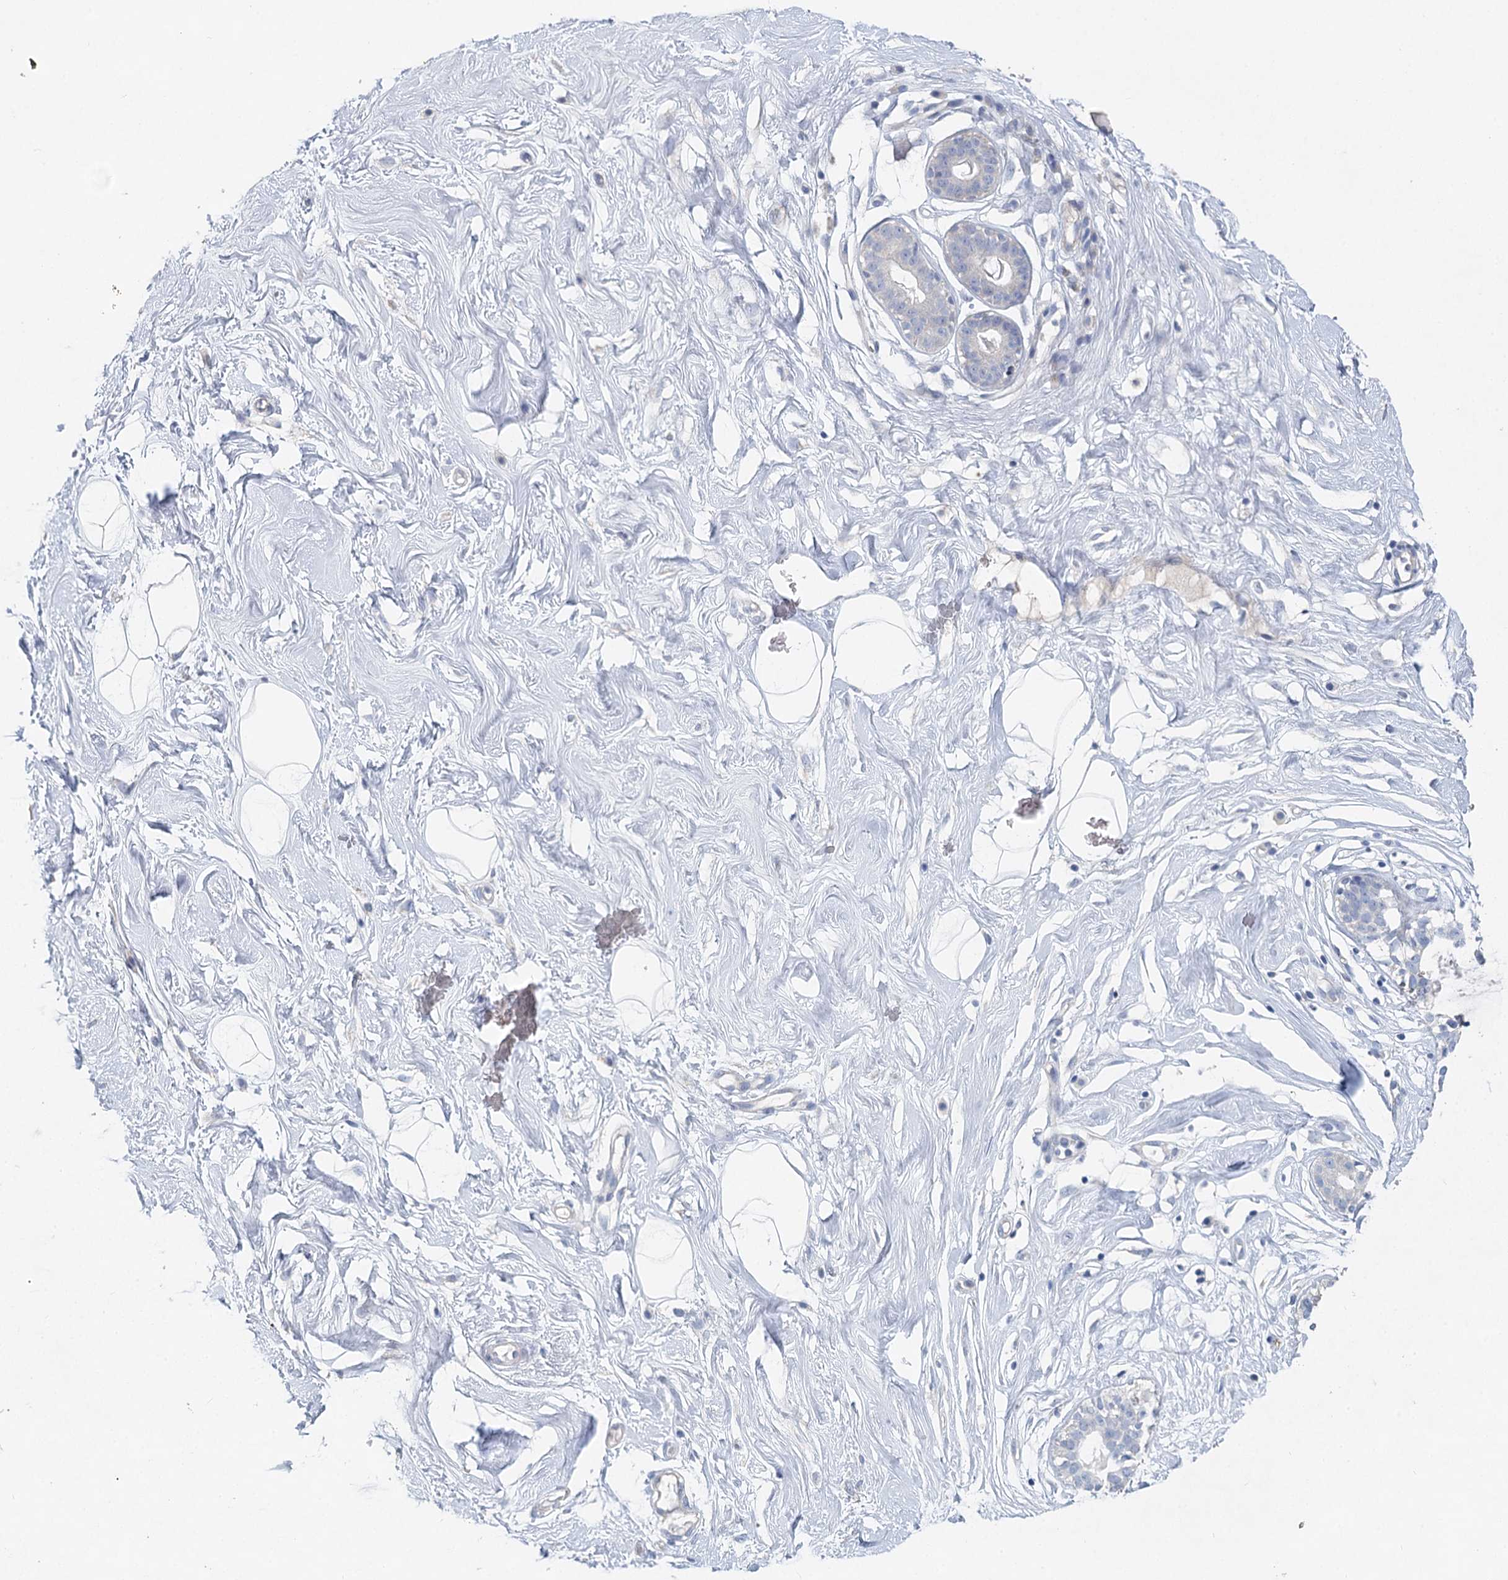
{"staining": {"intensity": "negative", "quantity": "none", "location": "none"}, "tissue": "breast", "cell_type": "Adipocytes", "image_type": "normal", "snomed": [{"axis": "morphology", "description": "Normal tissue, NOS"}, {"axis": "morphology", "description": "Adenoma, NOS"}, {"axis": "topography", "description": "Breast"}], "caption": "Immunohistochemistry micrograph of normal breast: breast stained with DAB (3,3'-diaminobenzidine) displays no significant protein positivity in adipocytes. Nuclei are stained in blue.", "gene": "MYL6B", "patient": {"sex": "female", "age": 23}}